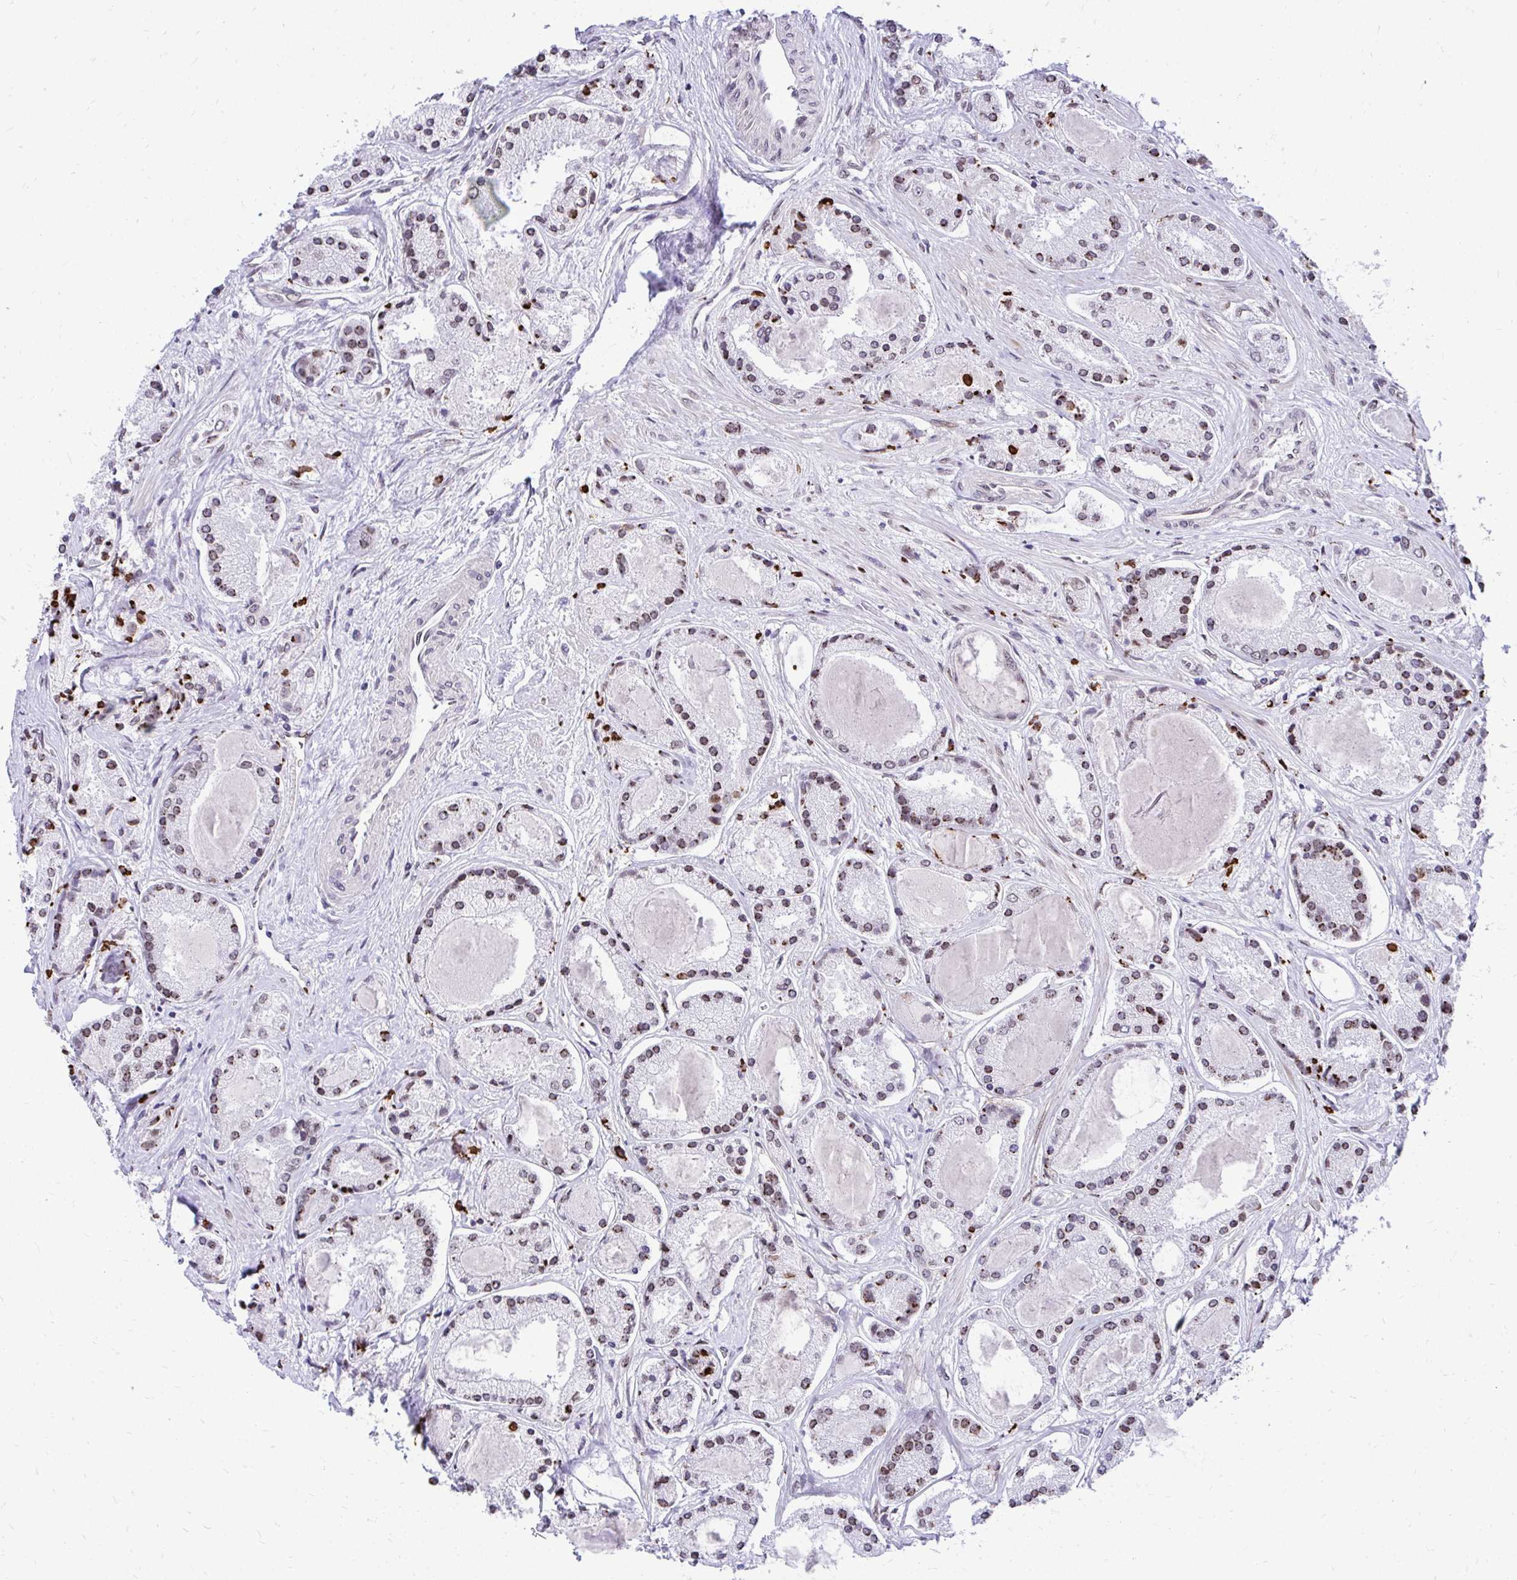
{"staining": {"intensity": "moderate", "quantity": ">75%", "location": "cytoplasmic/membranous,nuclear"}, "tissue": "prostate cancer", "cell_type": "Tumor cells", "image_type": "cancer", "snomed": [{"axis": "morphology", "description": "Adenocarcinoma, High grade"}, {"axis": "topography", "description": "Prostate"}], "caption": "This micrograph reveals immunohistochemistry (IHC) staining of prostate cancer (adenocarcinoma (high-grade)), with medium moderate cytoplasmic/membranous and nuclear positivity in about >75% of tumor cells.", "gene": "BANF1", "patient": {"sex": "male", "age": 67}}